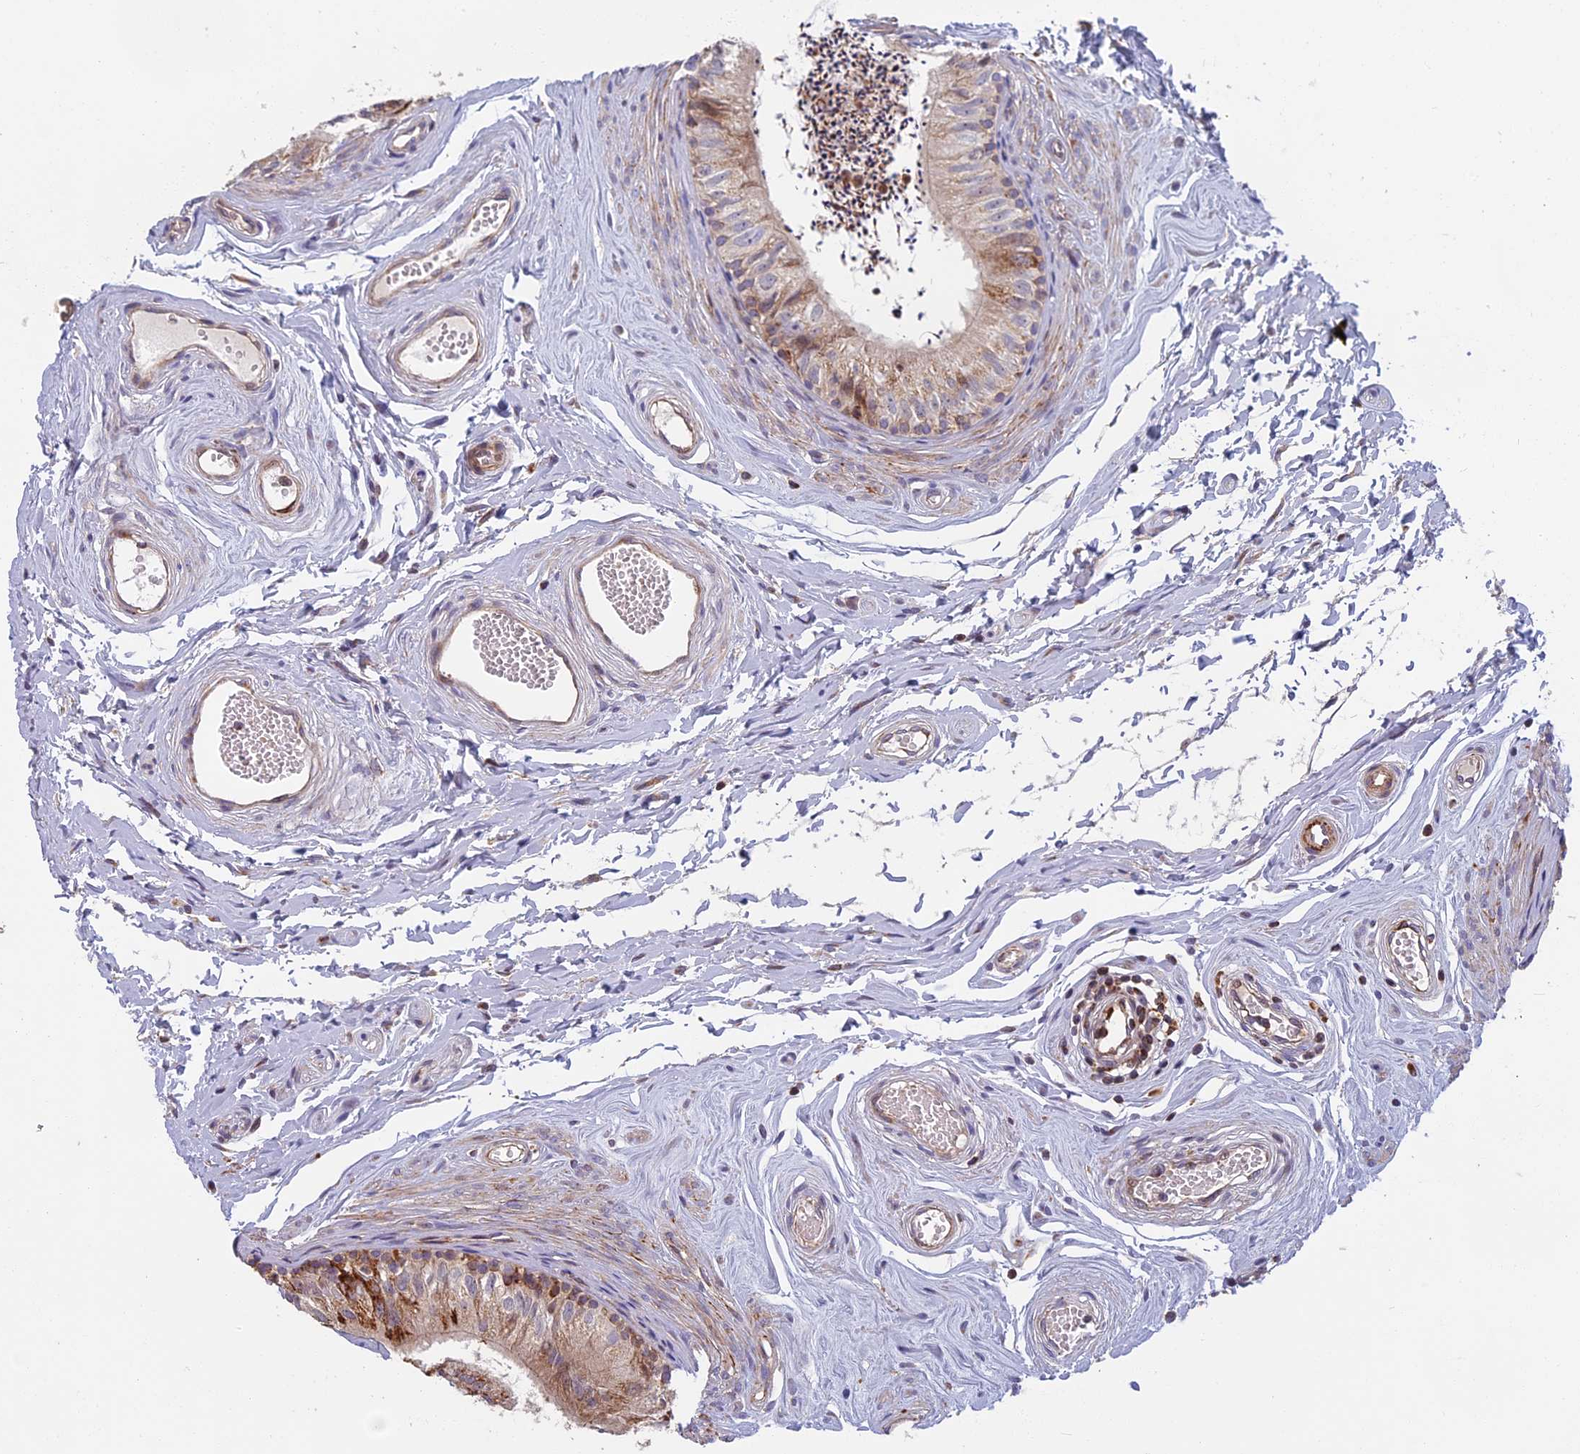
{"staining": {"intensity": "weak", "quantity": ">75%", "location": "cytoplasmic/membranous"}, "tissue": "epididymis", "cell_type": "Glandular cells", "image_type": "normal", "snomed": [{"axis": "morphology", "description": "Normal tissue, NOS"}, {"axis": "topography", "description": "Epididymis"}], "caption": "Brown immunohistochemical staining in benign human epididymis demonstrates weak cytoplasmic/membranous positivity in approximately >75% of glandular cells.", "gene": "EDAR", "patient": {"sex": "male", "age": 56}}